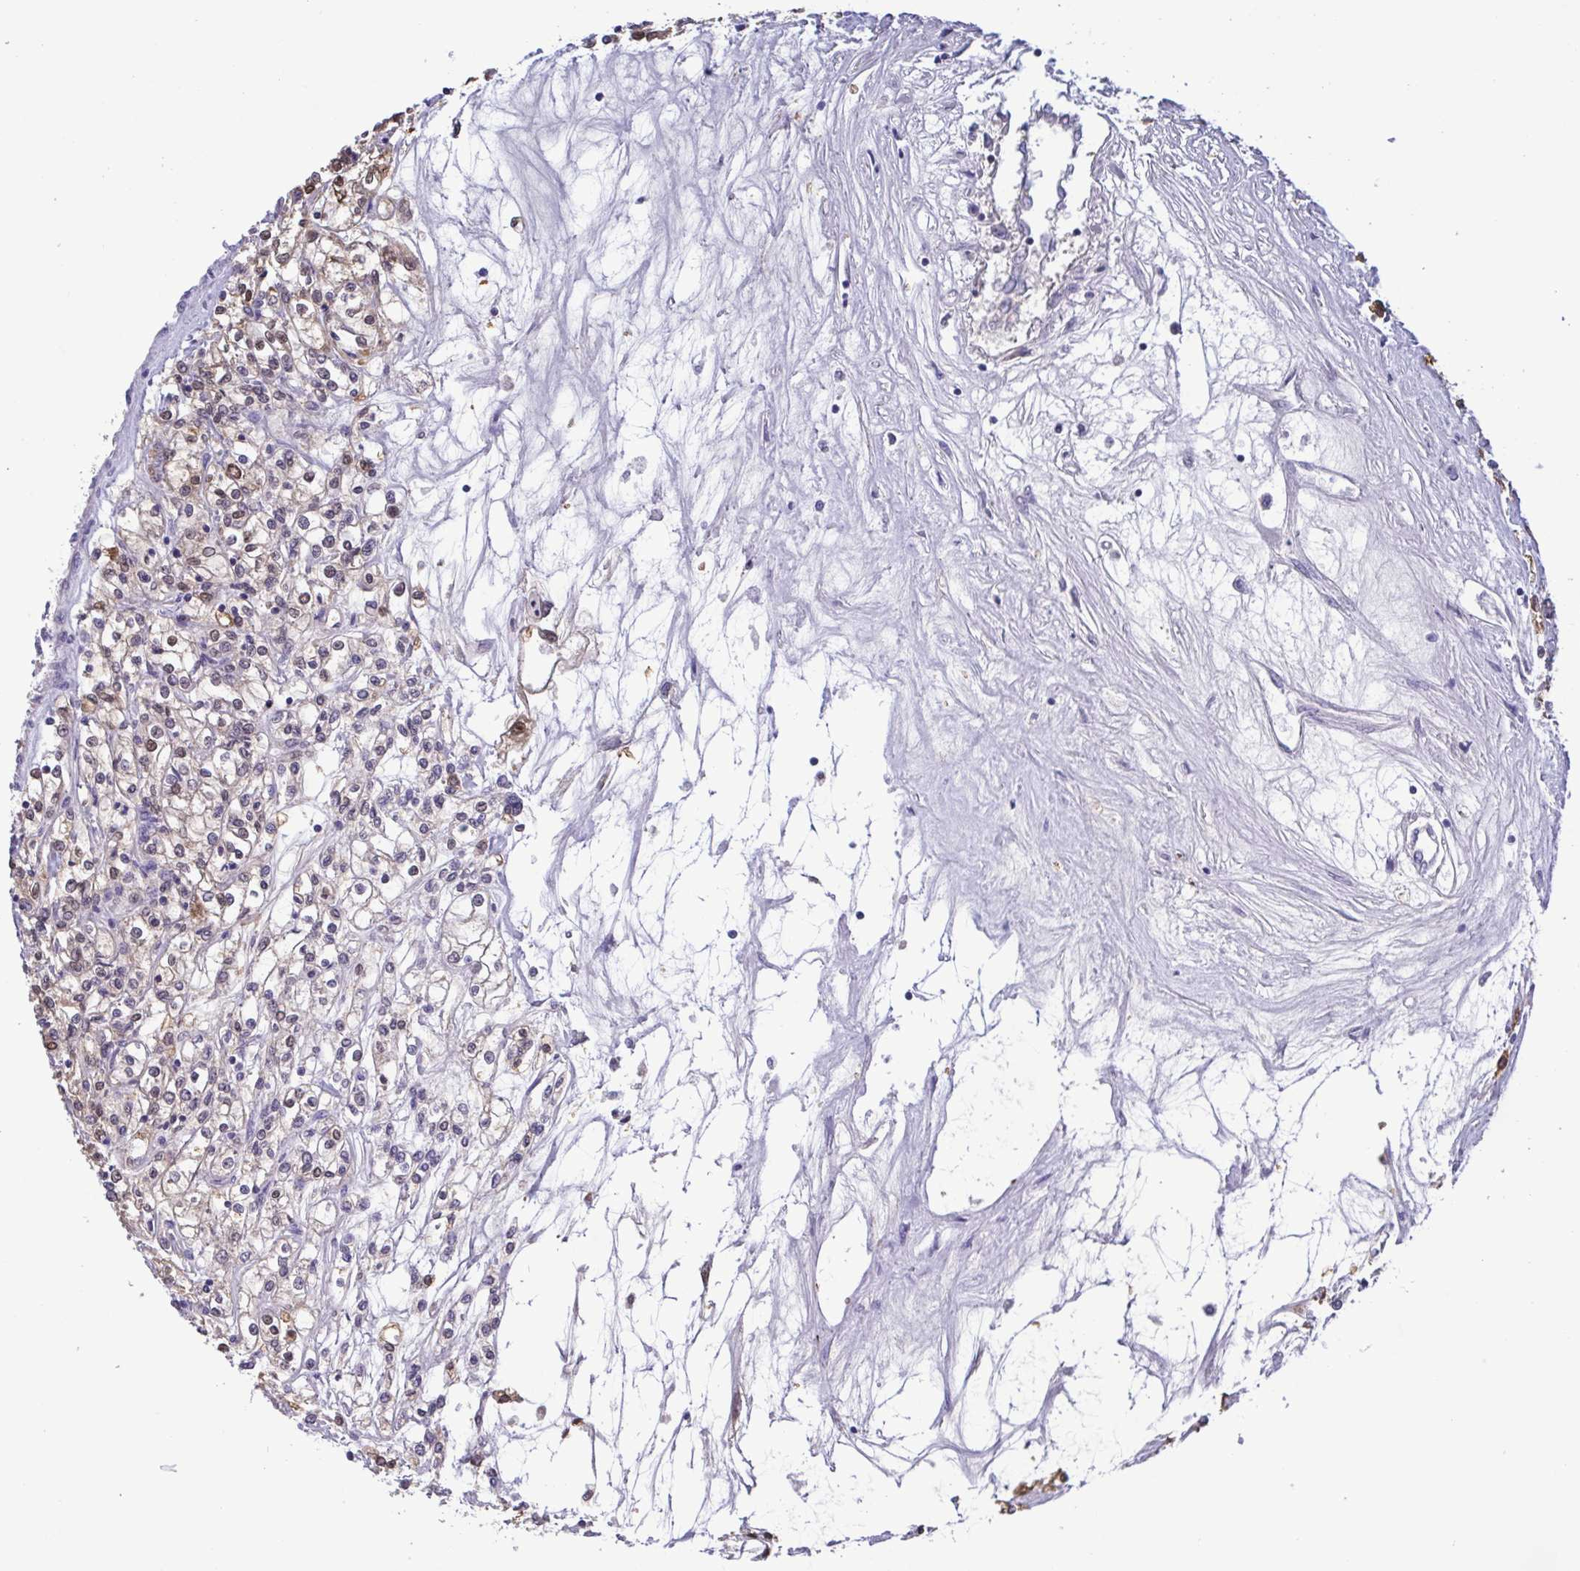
{"staining": {"intensity": "moderate", "quantity": "25%-75%", "location": "cytoplasmic/membranous,nuclear"}, "tissue": "renal cancer", "cell_type": "Tumor cells", "image_type": "cancer", "snomed": [{"axis": "morphology", "description": "Adenocarcinoma, NOS"}, {"axis": "topography", "description": "Kidney"}], "caption": "Immunohistochemistry (IHC) (DAB (3,3'-diaminobenzidine)) staining of adenocarcinoma (renal) reveals moderate cytoplasmic/membranous and nuclear protein staining in about 25%-75% of tumor cells.", "gene": "LDHC", "patient": {"sex": "female", "age": 59}}